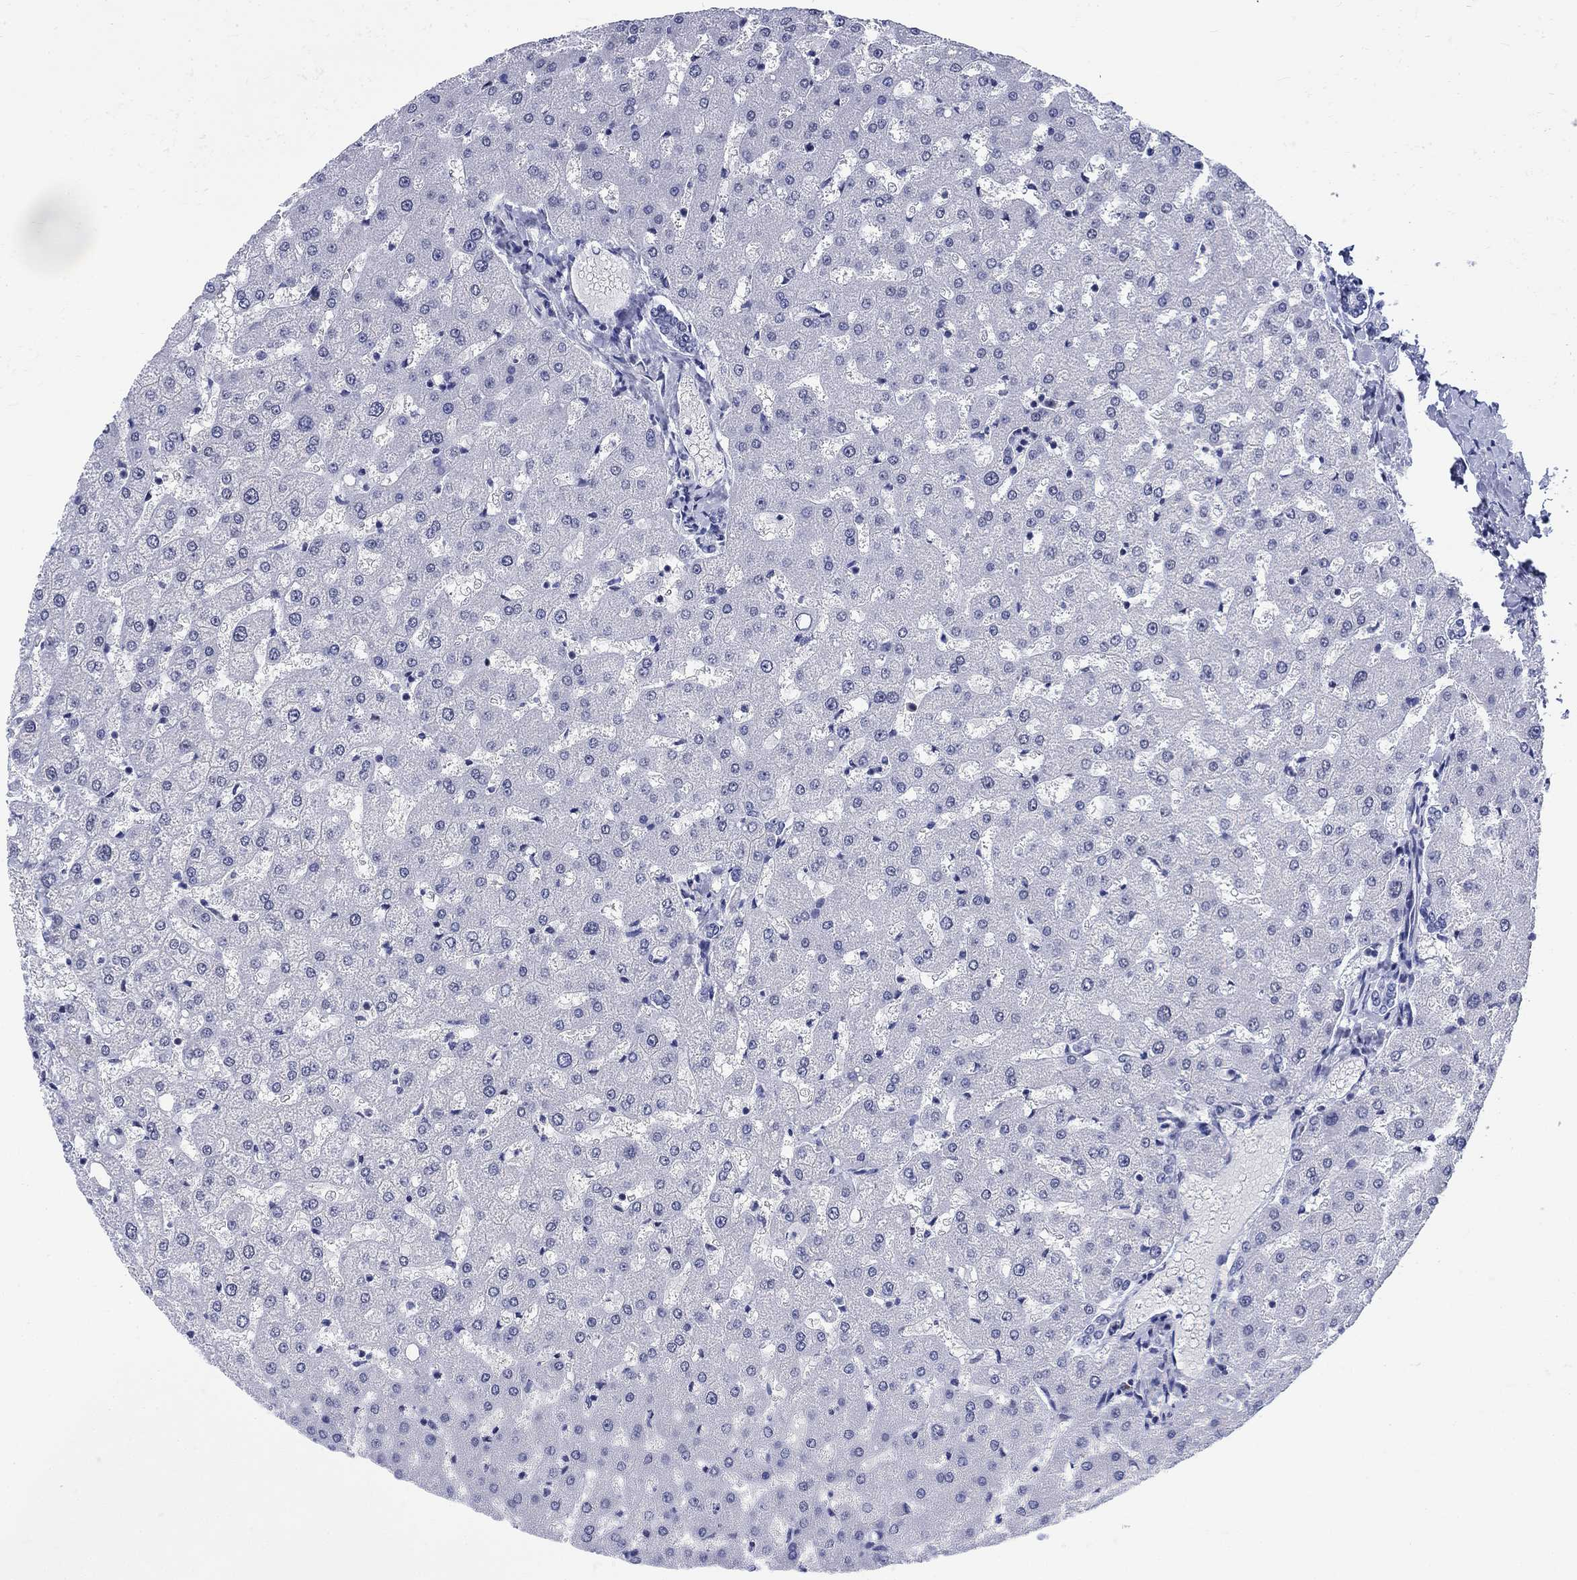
{"staining": {"intensity": "negative", "quantity": "none", "location": "none"}, "tissue": "liver", "cell_type": "Cholangiocytes", "image_type": "normal", "snomed": [{"axis": "morphology", "description": "Normal tissue, NOS"}, {"axis": "topography", "description": "Liver"}], "caption": "The photomicrograph displays no significant expression in cholangiocytes of liver.", "gene": "KRT76", "patient": {"sex": "female", "age": 50}}